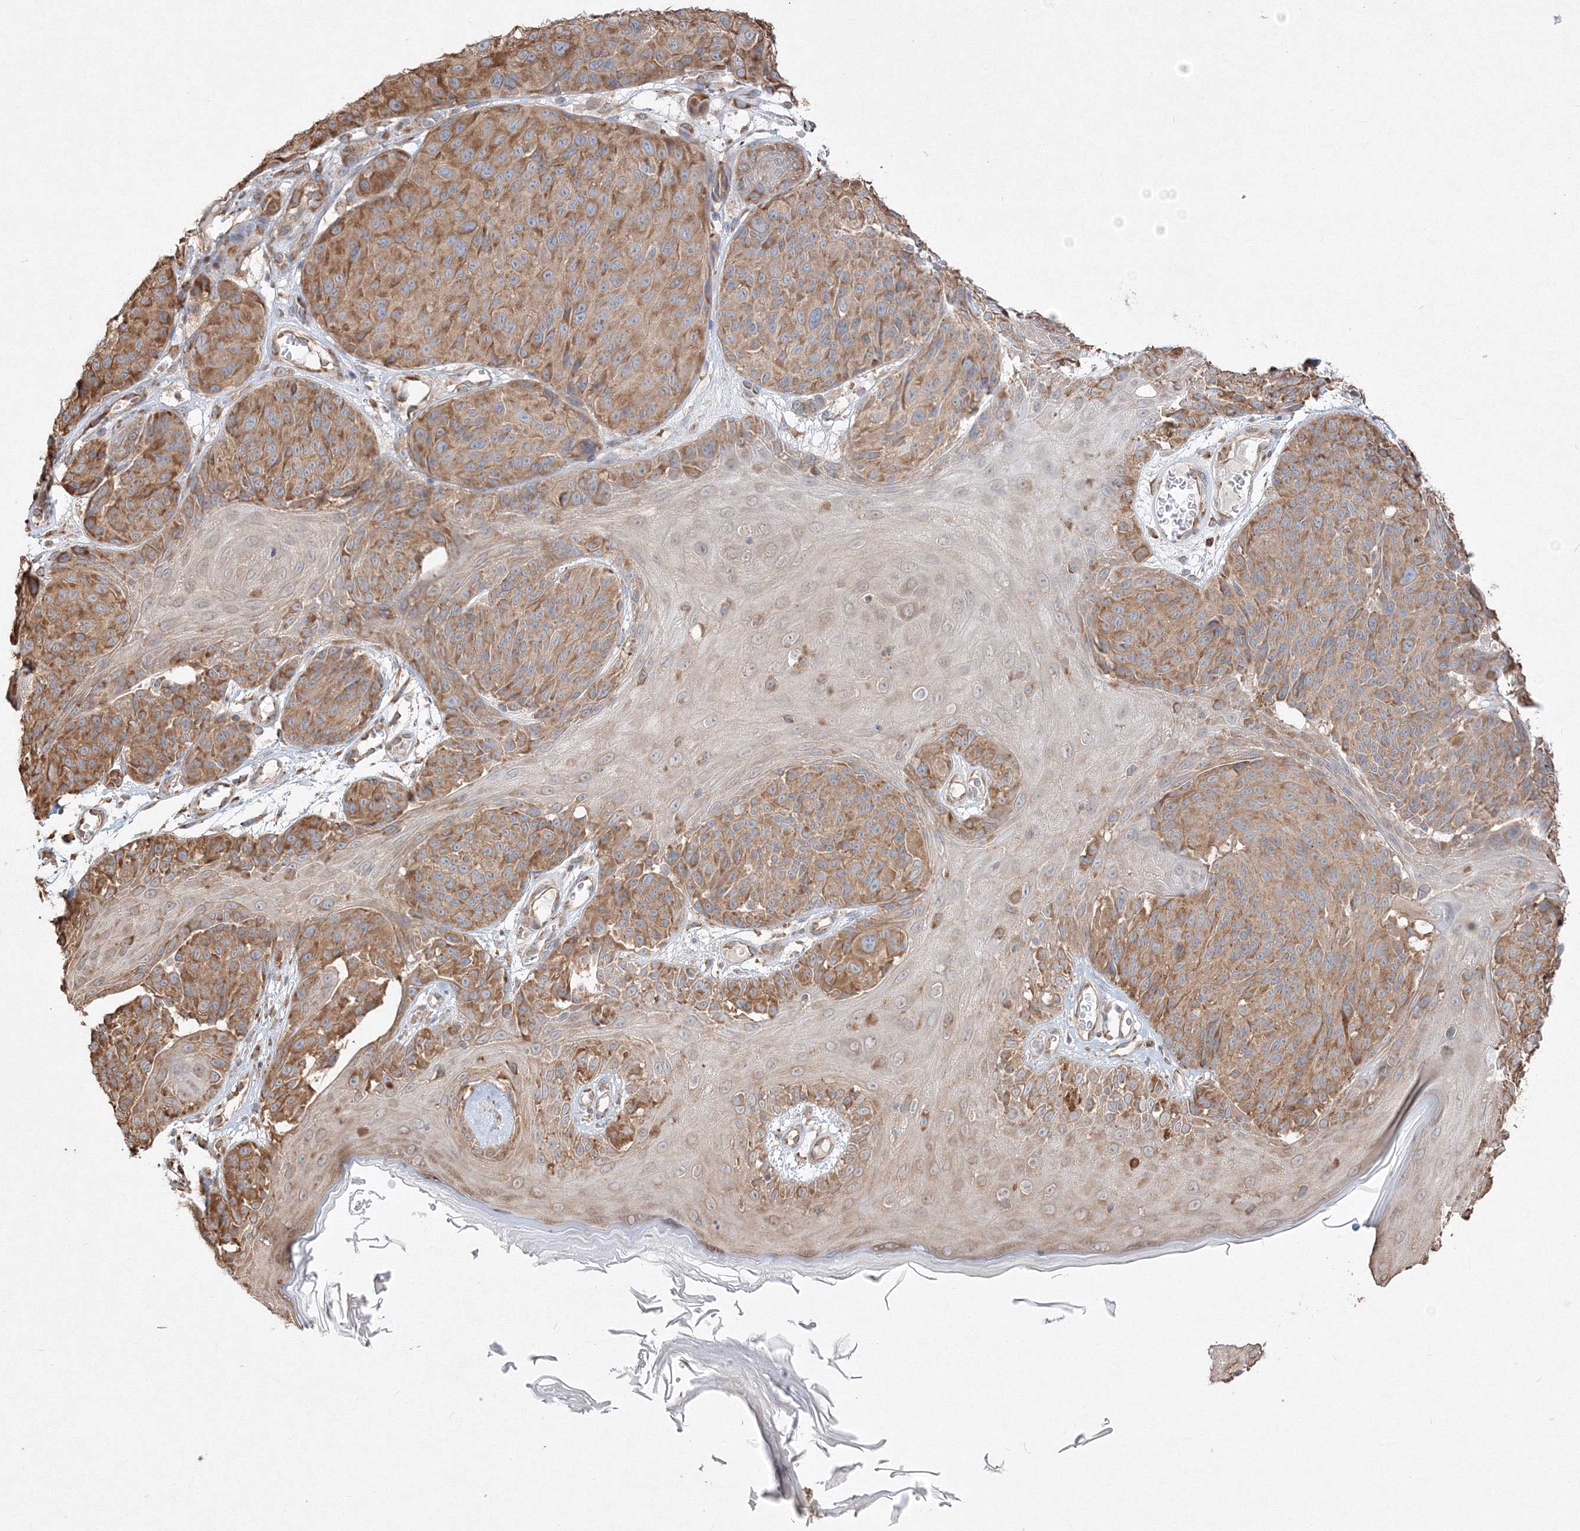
{"staining": {"intensity": "moderate", "quantity": ">75%", "location": "cytoplasmic/membranous"}, "tissue": "melanoma", "cell_type": "Tumor cells", "image_type": "cancer", "snomed": [{"axis": "morphology", "description": "Malignant melanoma, NOS"}, {"axis": "topography", "description": "Skin"}], "caption": "There is medium levels of moderate cytoplasmic/membranous staining in tumor cells of malignant melanoma, as demonstrated by immunohistochemical staining (brown color).", "gene": "FBXL8", "patient": {"sex": "male", "age": 83}}